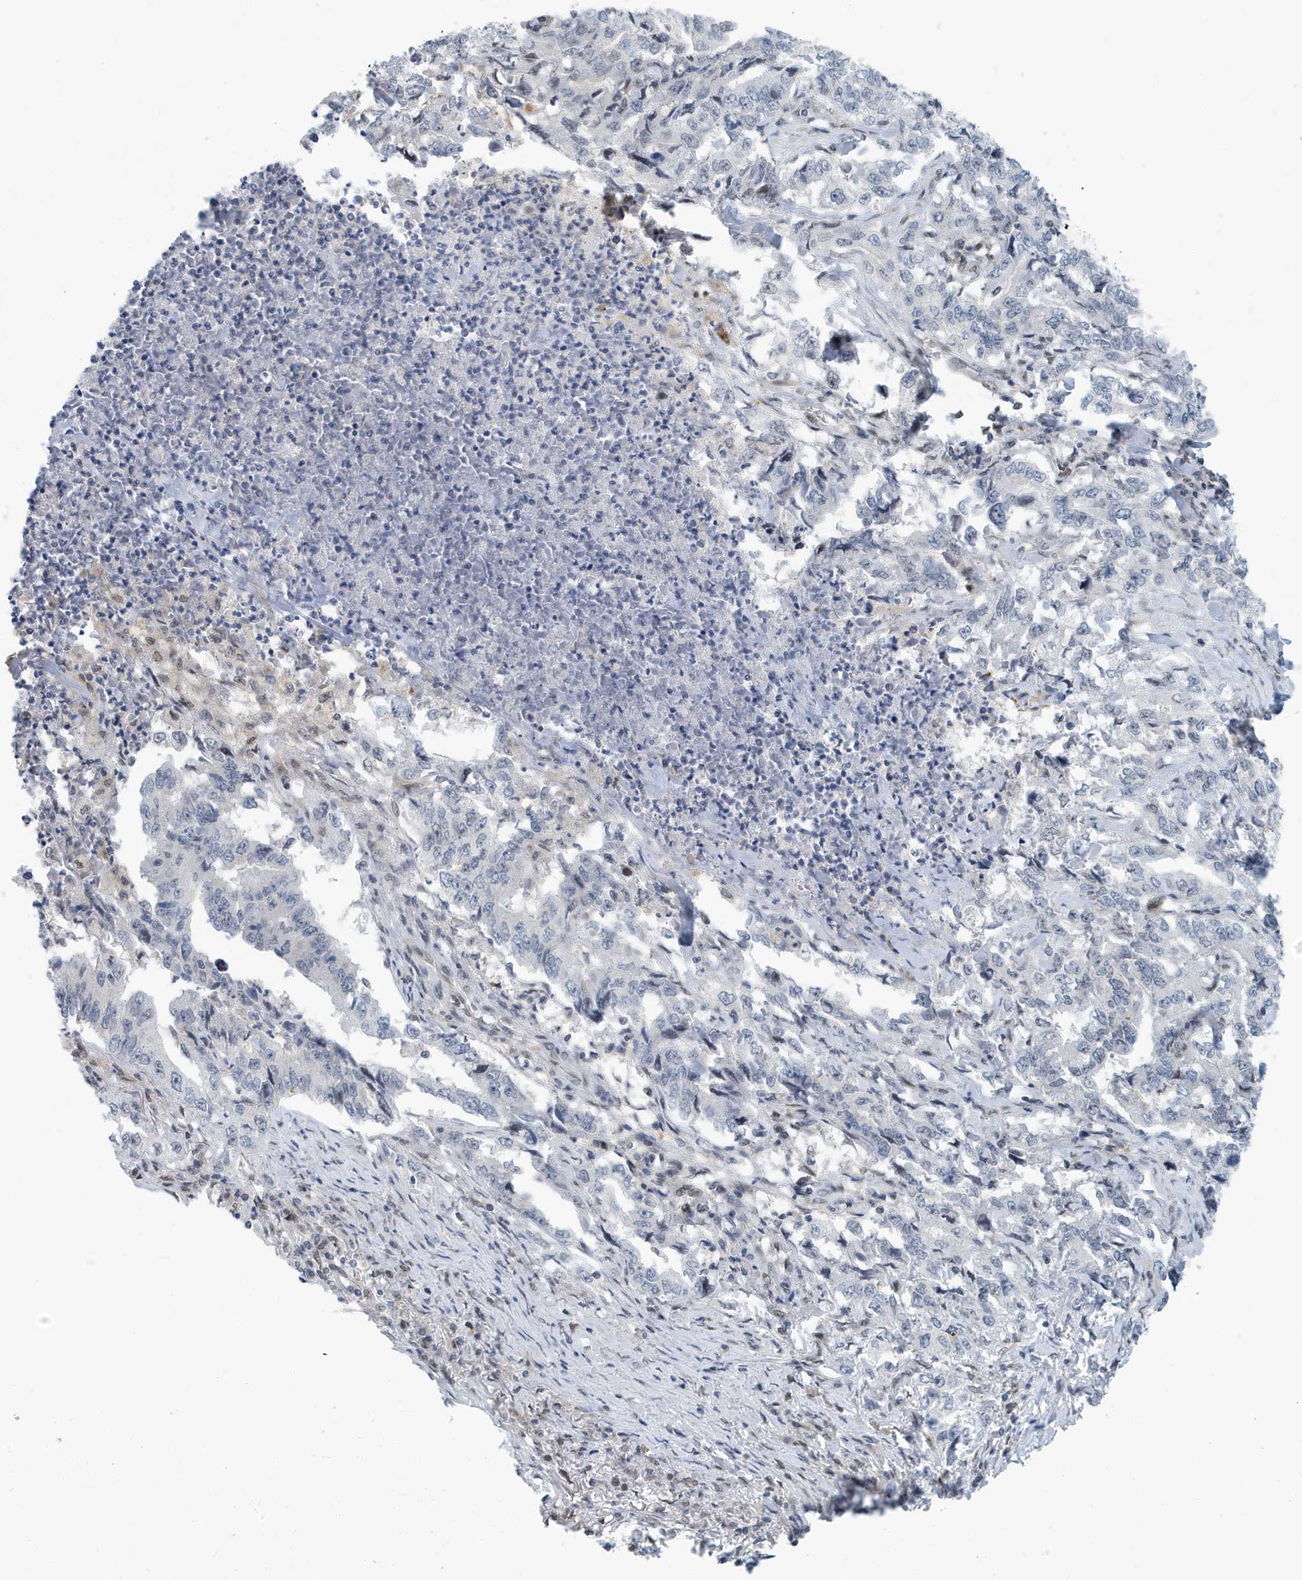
{"staining": {"intensity": "negative", "quantity": "none", "location": "none"}, "tissue": "lung cancer", "cell_type": "Tumor cells", "image_type": "cancer", "snomed": [{"axis": "morphology", "description": "Adenocarcinoma, NOS"}, {"axis": "topography", "description": "Lung"}], "caption": "Lung cancer (adenocarcinoma) was stained to show a protein in brown. There is no significant staining in tumor cells.", "gene": "KIF15", "patient": {"sex": "female", "age": 51}}